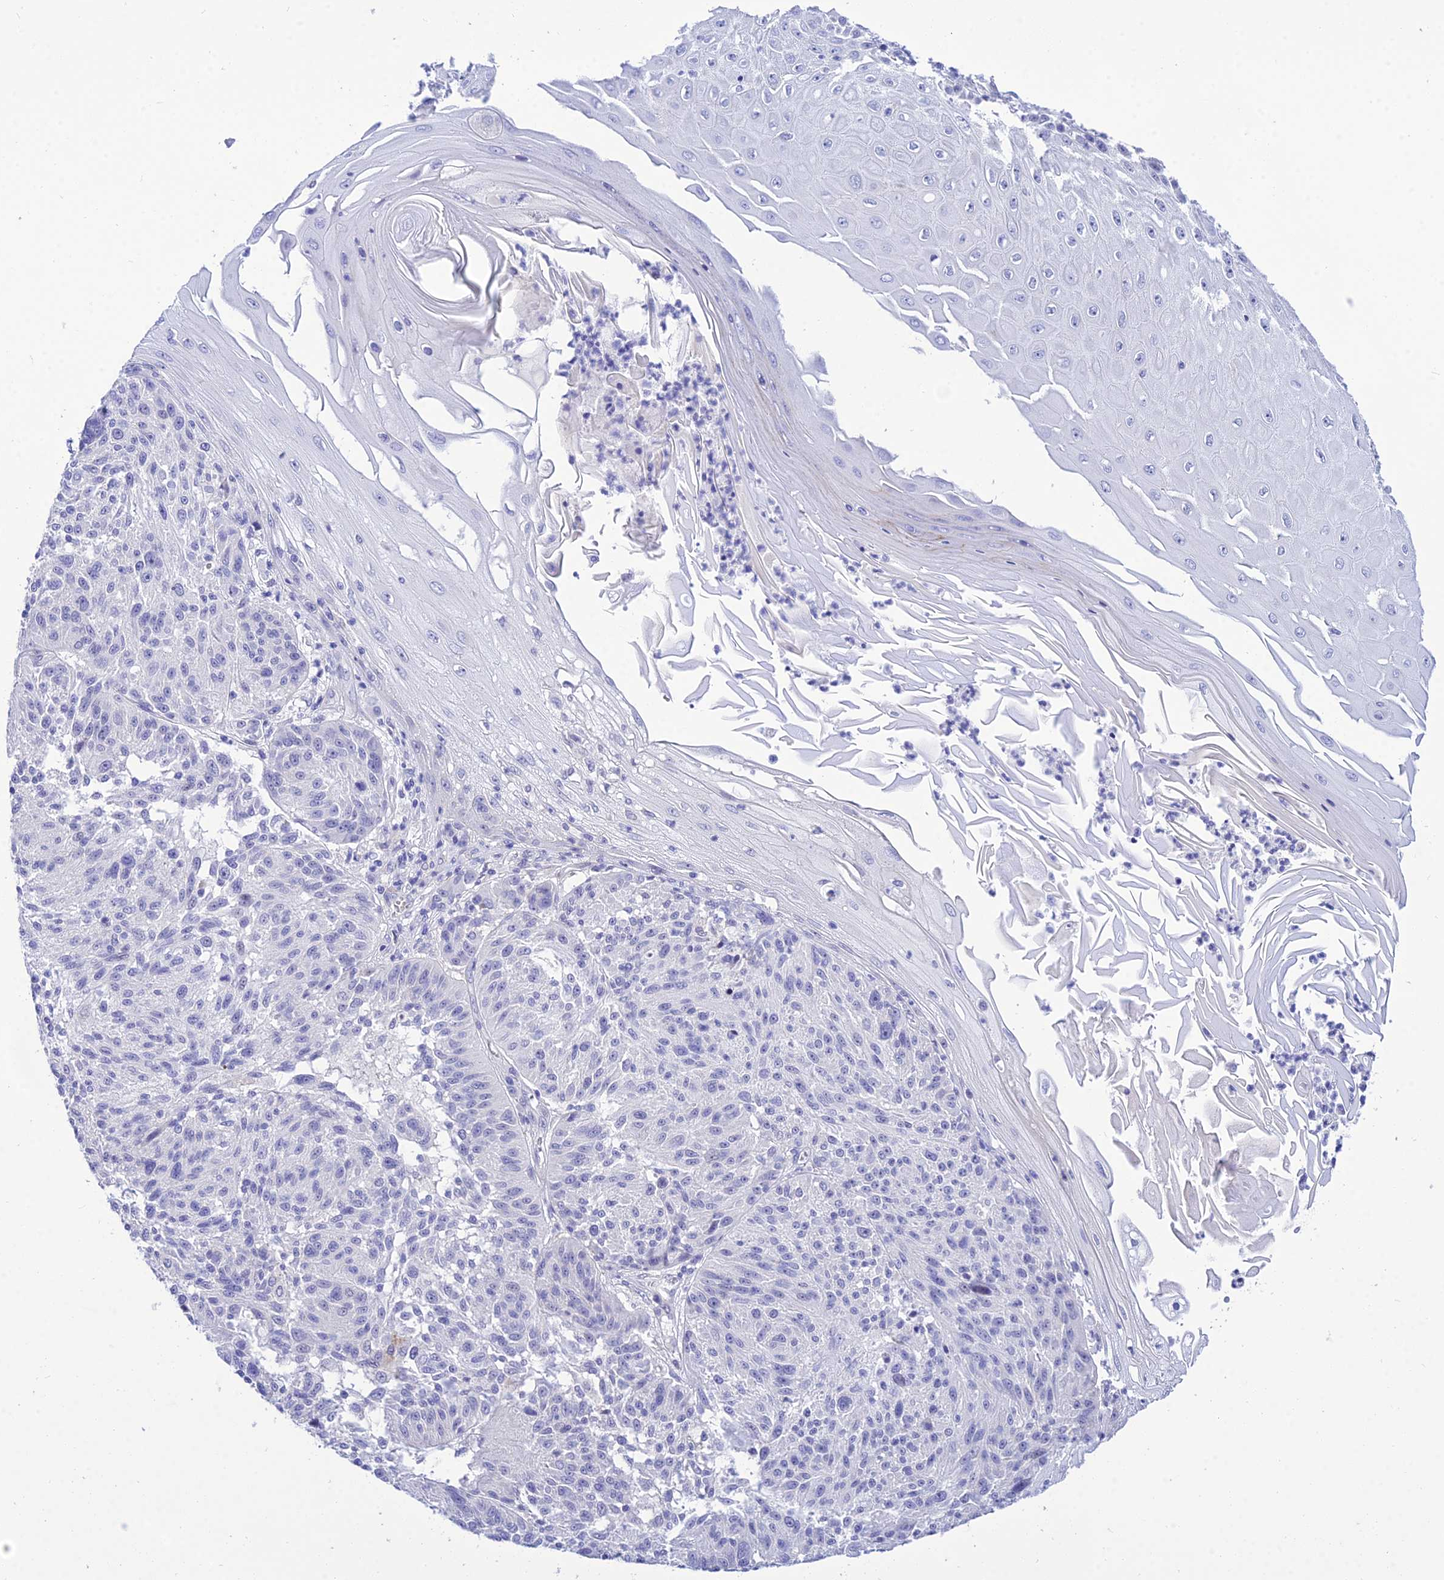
{"staining": {"intensity": "negative", "quantity": "none", "location": "none"}, "tissue": "melanoma", "cell_type": "Tumor cells", "image_type": "cancer", "snomed": [{"axis": "morphology", "description": "Malignant melanoma, NOS"}, {"axis": "topography", "description": "Skin"}], "caption": "DAB immunohistochemical staining of melanoma demonstrates no significant expression in tumor cells.", "gene": "DEFB107A", "patient": {"sex": "male", "age": 53}}